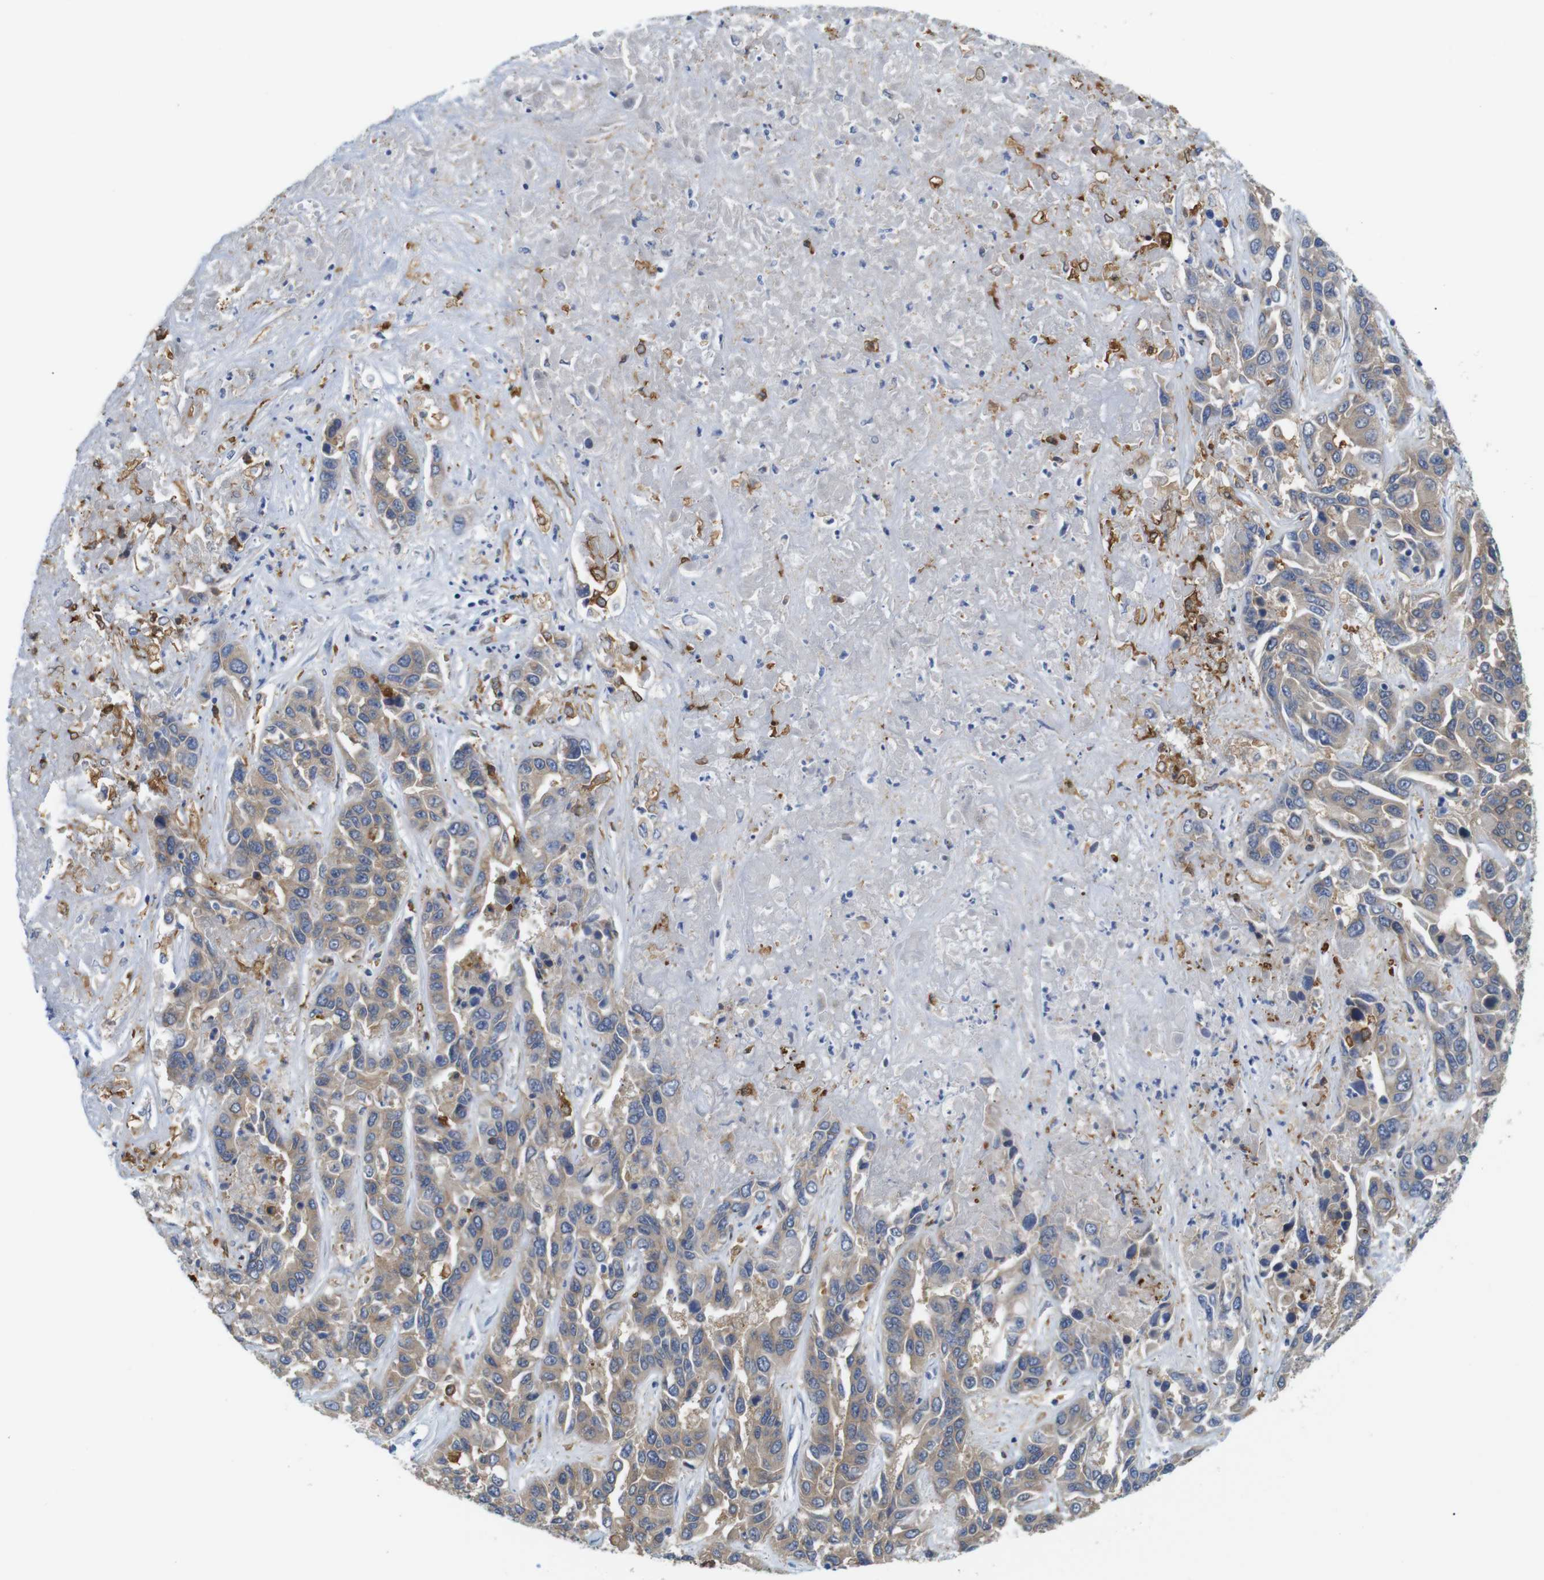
{"staining": {"intensity": "weak", "quantity": ">75%", "location": "cytoplasmic/membranous"}, "tissue": "liver cancer", "cell_type": "Tumor cells", "image_type": "cancer", "snomed": [{"axis": "morphology", "description": "Cholangiocarcinoma"}, {"axis": "topography", "description": "Liver"}], "caption": "Immunohistochemical staining of human liver cancer exhibits low levels of weak cytoplasmic/membranous expression in about >75% of tumor cells.", "gene": "NEBL", "patient": {"sex": "female", "age": 52}}